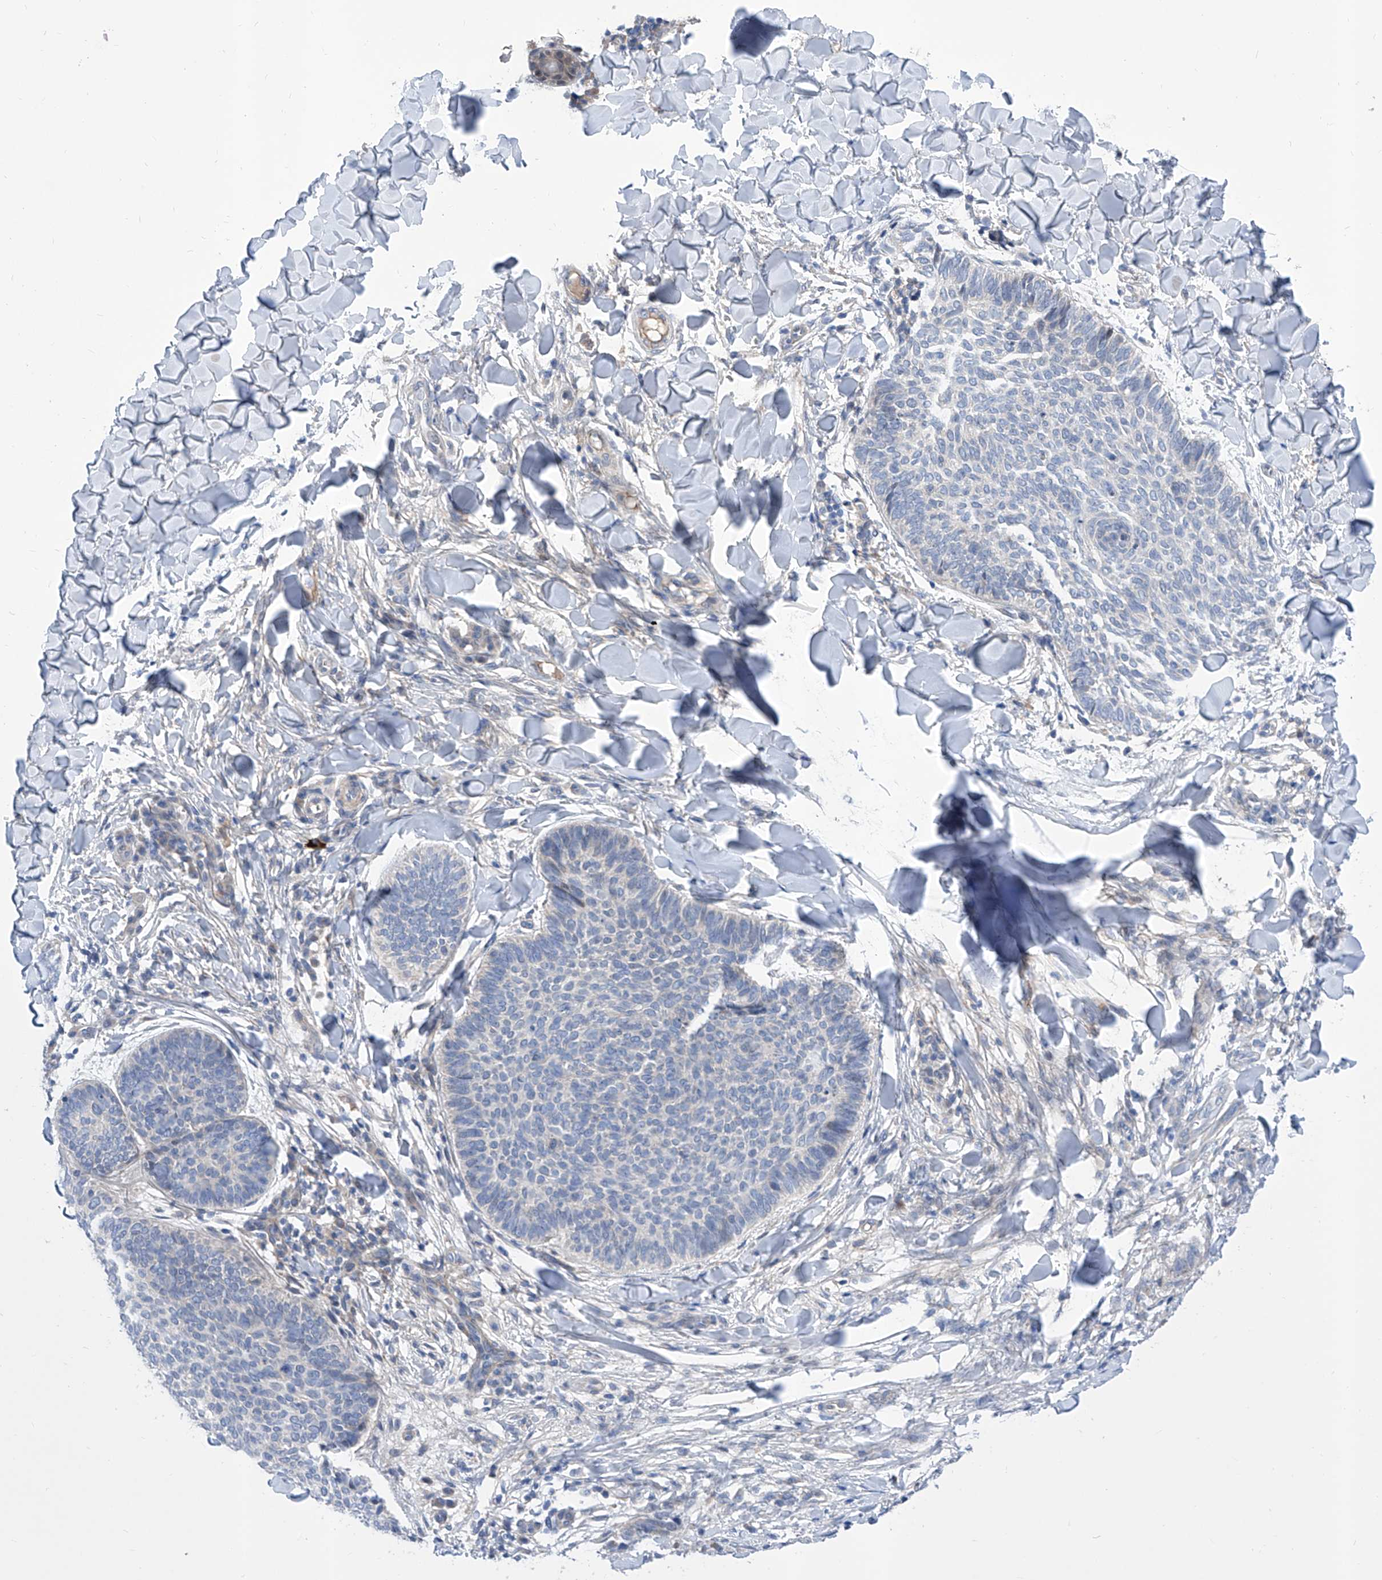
{"staining": {"intensity": "negative", "quantity": "none", "location": "none"}, "tissue": "skin cancer", "cell_type": "Tumor cells", "image_type": "cancer", "snomed": [{"axis": "morphology", "description": "Normal tissue, NOS"}, {"axis": "morphology", "description": "Basal cell carcinoma"}, {"axis": "topography", "description": "Skin"}], "caption": "High power microscopy micrograph of an IHC micrograph of skin basal cell carcinoma, revealing no significant staining in tumor cells.", "gene": "SRBD1", "patient": {"sex": "male", "age": 50}}